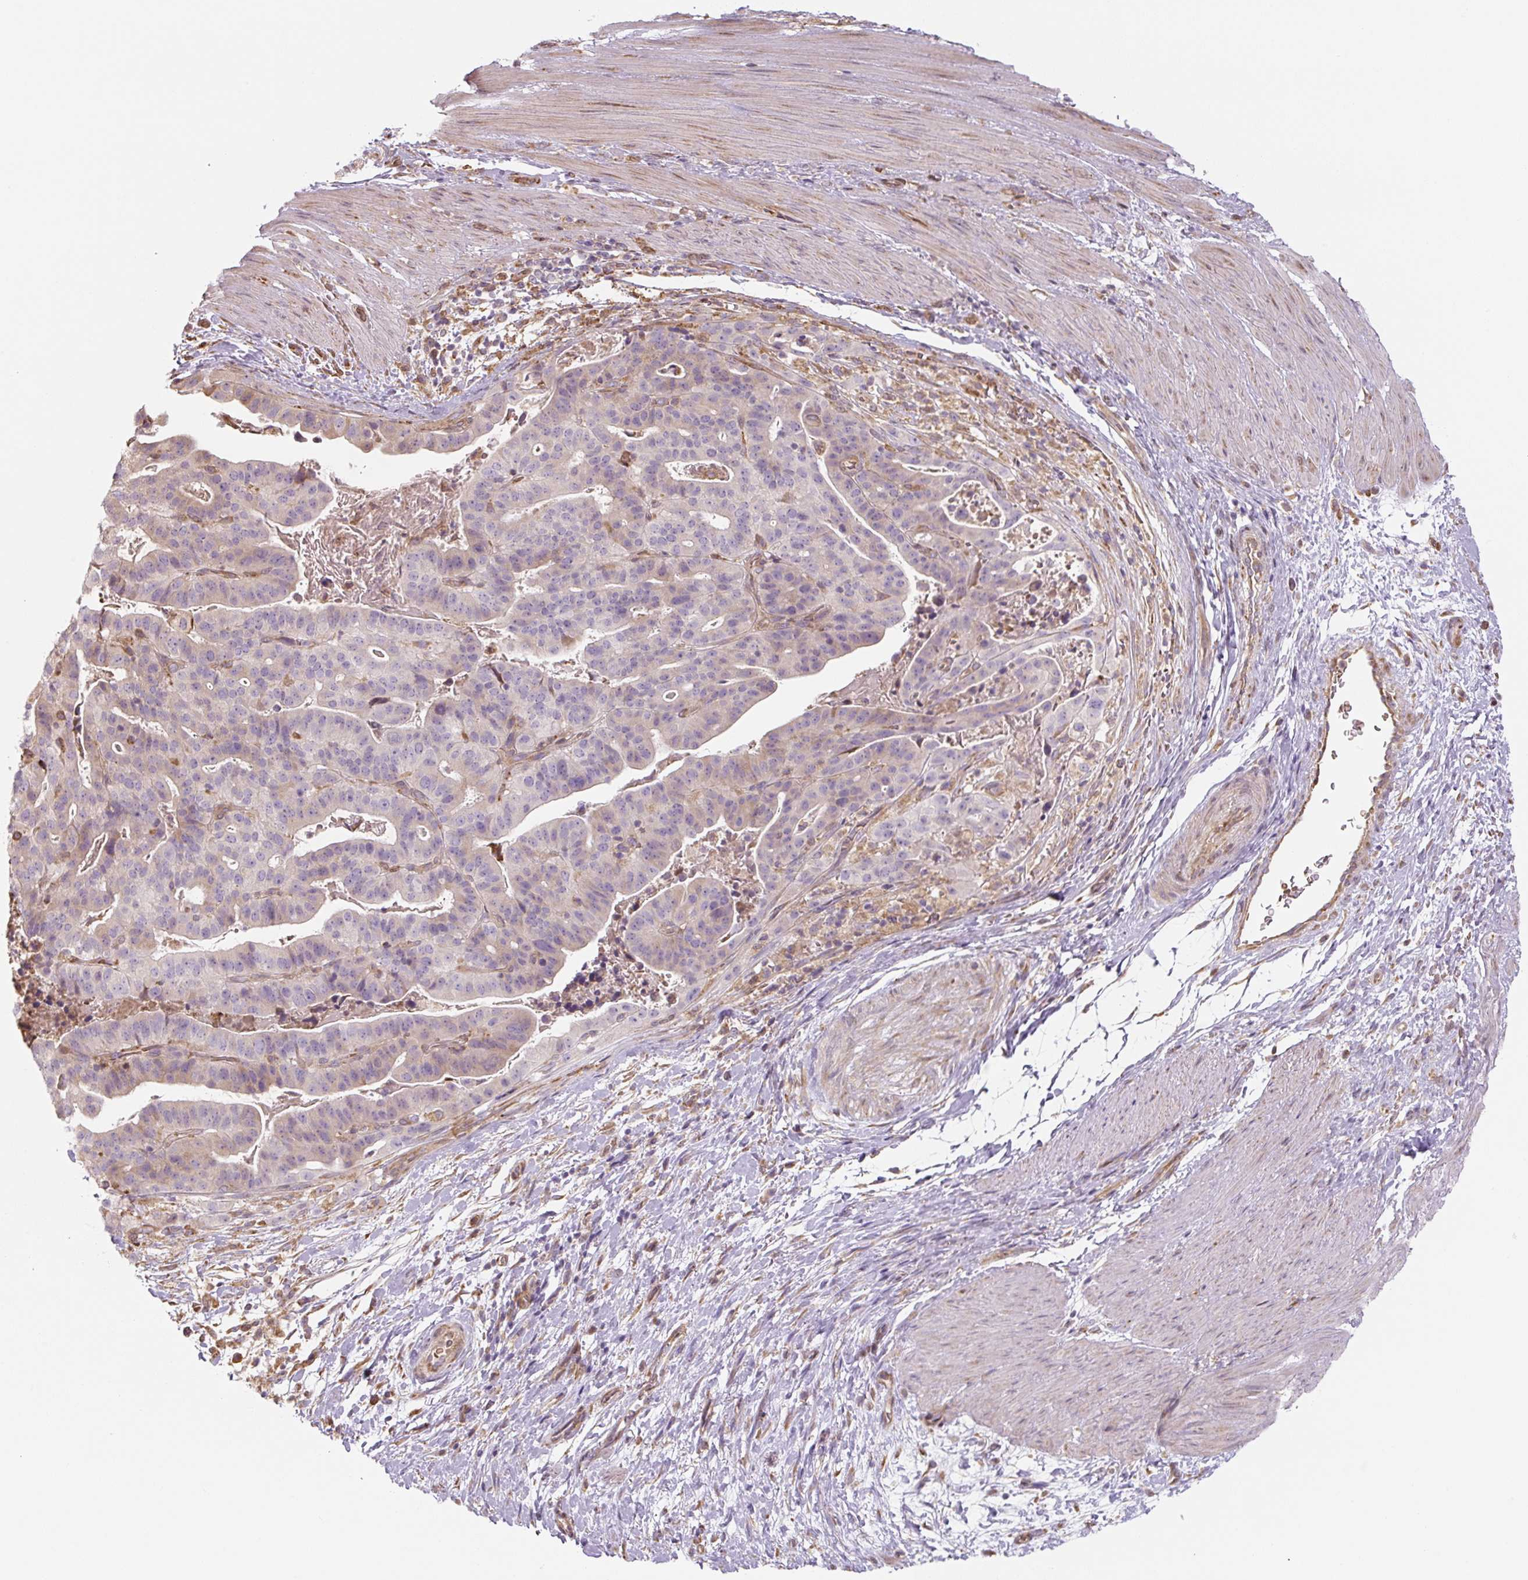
{"staining": {"intensity": "weak", "quantity": "<25%", "location": "cytoplasmic/membranous"}, "tissue": "stomach cancer", "cell_type": "Tumor cells", "image_type": "cancer", "snomed": [{"axis": "morphology", "description": "Adenocarcinoma, NOS"}, {"axis": "topography", "description": "Stomach"}], "caption": "High magnification brightfield microscopy of adenocarcinoma (stomach) stained with DAB (3,3'-diaminobenzidine) (brown) and counterstained with hematoxylin (blue): tumor cells show no significant staining.", "gene": "RASA1", "patient": {"sex": "male", "age": 48}}